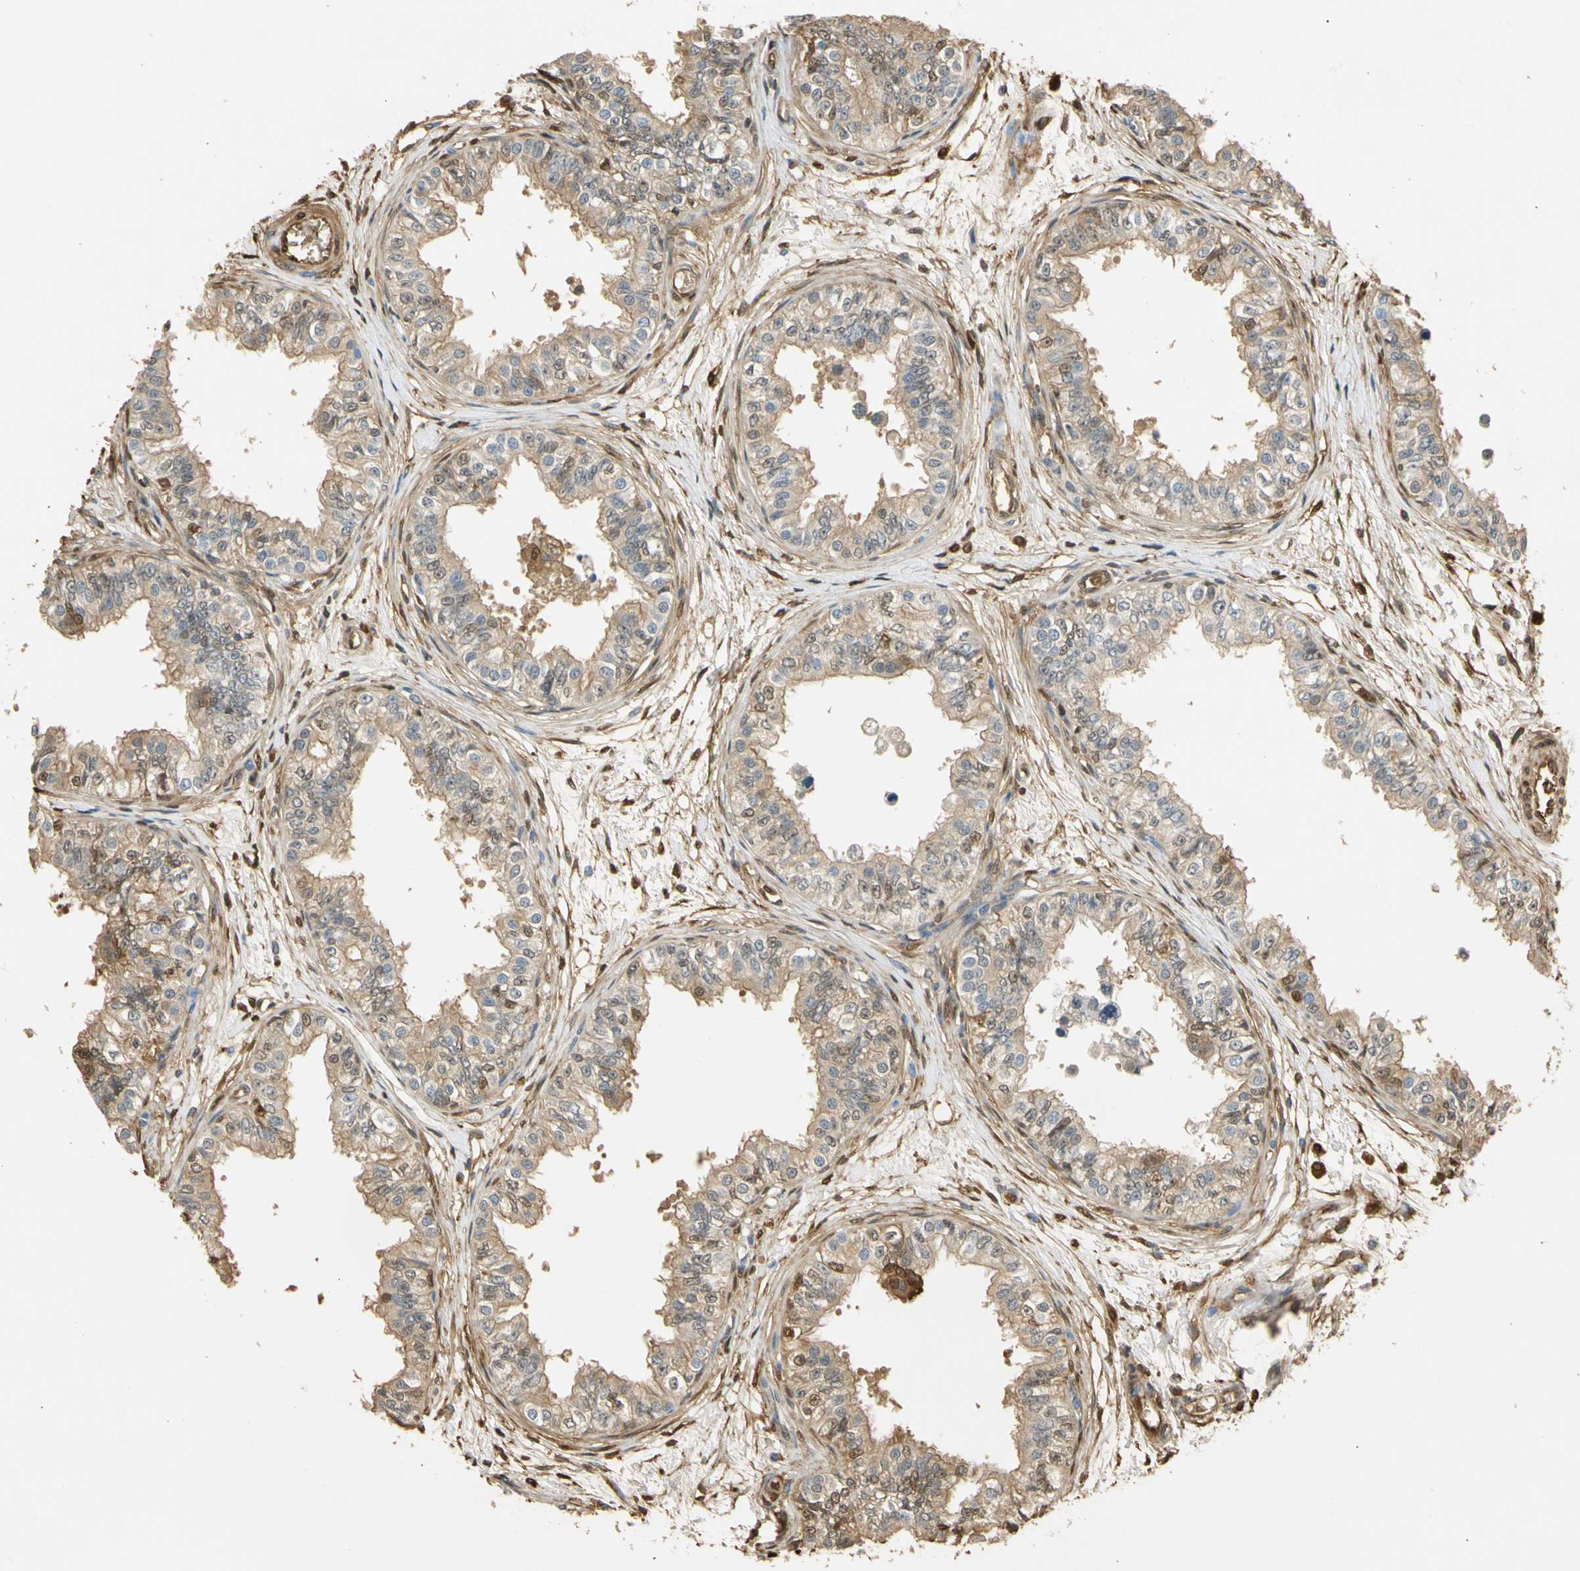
{"staining": {"intensity": "weak", "quantity": ">75%", "location": "cytoplasmic/membranous,nuclear"}, "tissue": "epididymis", "cell_type": "Glandular cells", "image_type": "normal", "snomed": [{"axis": "morphology", "description": "Normal tissue, NOS"}, {"axis": "morphology", "description": "Adenocarcinoma, metastatic, NOS"}, {"axis": "topography", "description": "Testis"}, {"axis": "topography", "description": "Epididymis"}], "caption": "Approximately >75% of glandular cells in normal epididymis show weak cytoplasmic/membranous,nuclear protein staining as visualized by brown immunohistochemical staining.", "gene": "S100A6", "patient": {"sex": "male", "age": 26}}